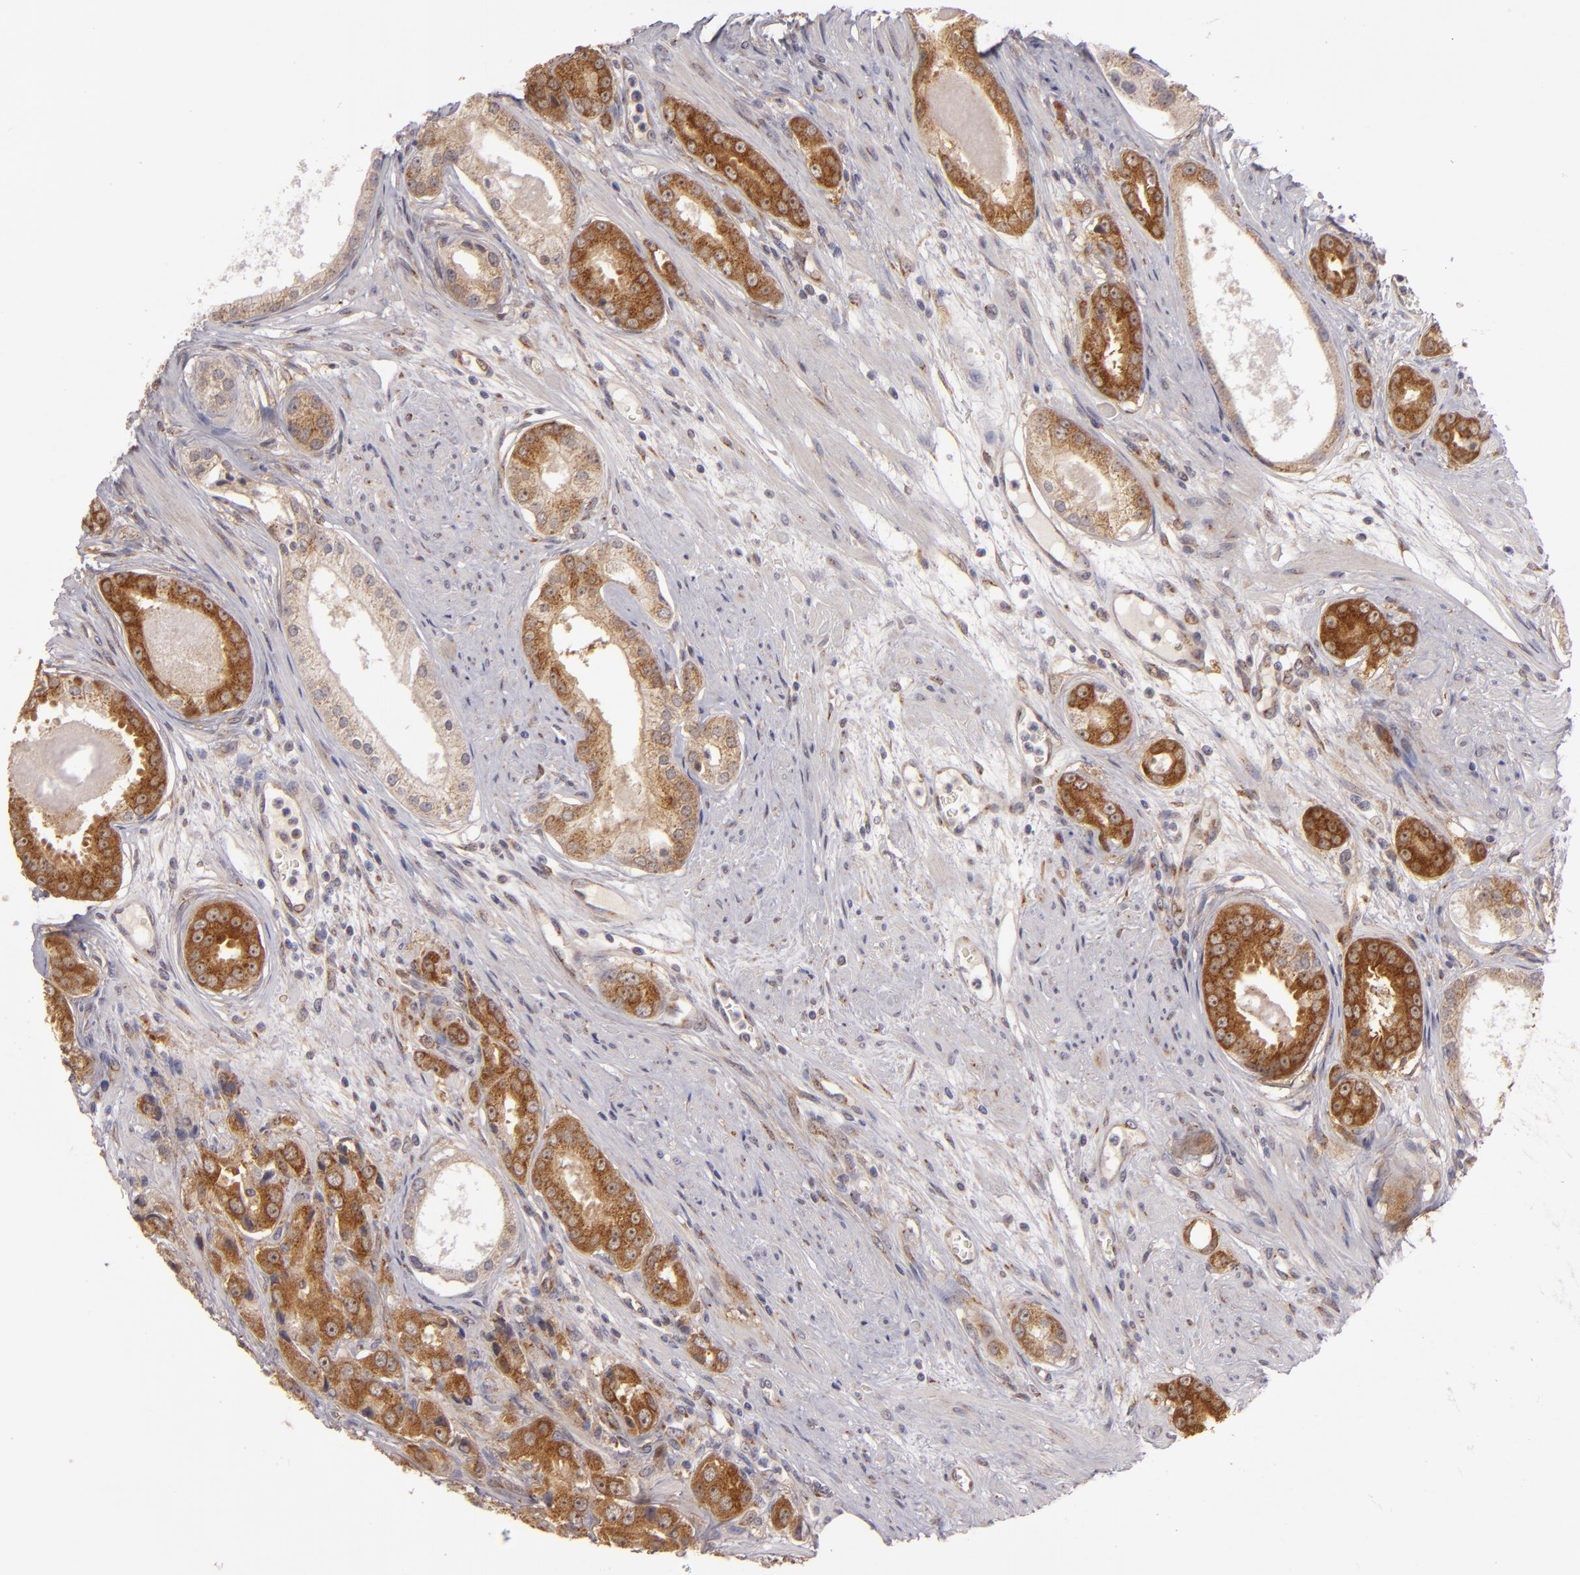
{"staining": {"intensity": "strong", "quantity": ">75%", "location": "cytoplasmic/membranous"}, "tissue": "prostate cancer", "cell_type": "Tumor cells", "image_type": "cancer", "snomed": [{"axis": "morphology", "description": "Adenocarcinoma, Medium grade"}, {"axis": "topography", "description": "Prostate"}], "caption": "Immunohistochemistry (IHC) photomicrograph of neoplastic tissue: prostate cancer stained using IHC shows high levels of strong protein expression localized specifically in the cytoplasmic/membranous of tumor cells, appearing as a cytoplasmic/membranous brown color.", "gene": "SH2D4A", "patient": {"sex": "male", "age": 53}}